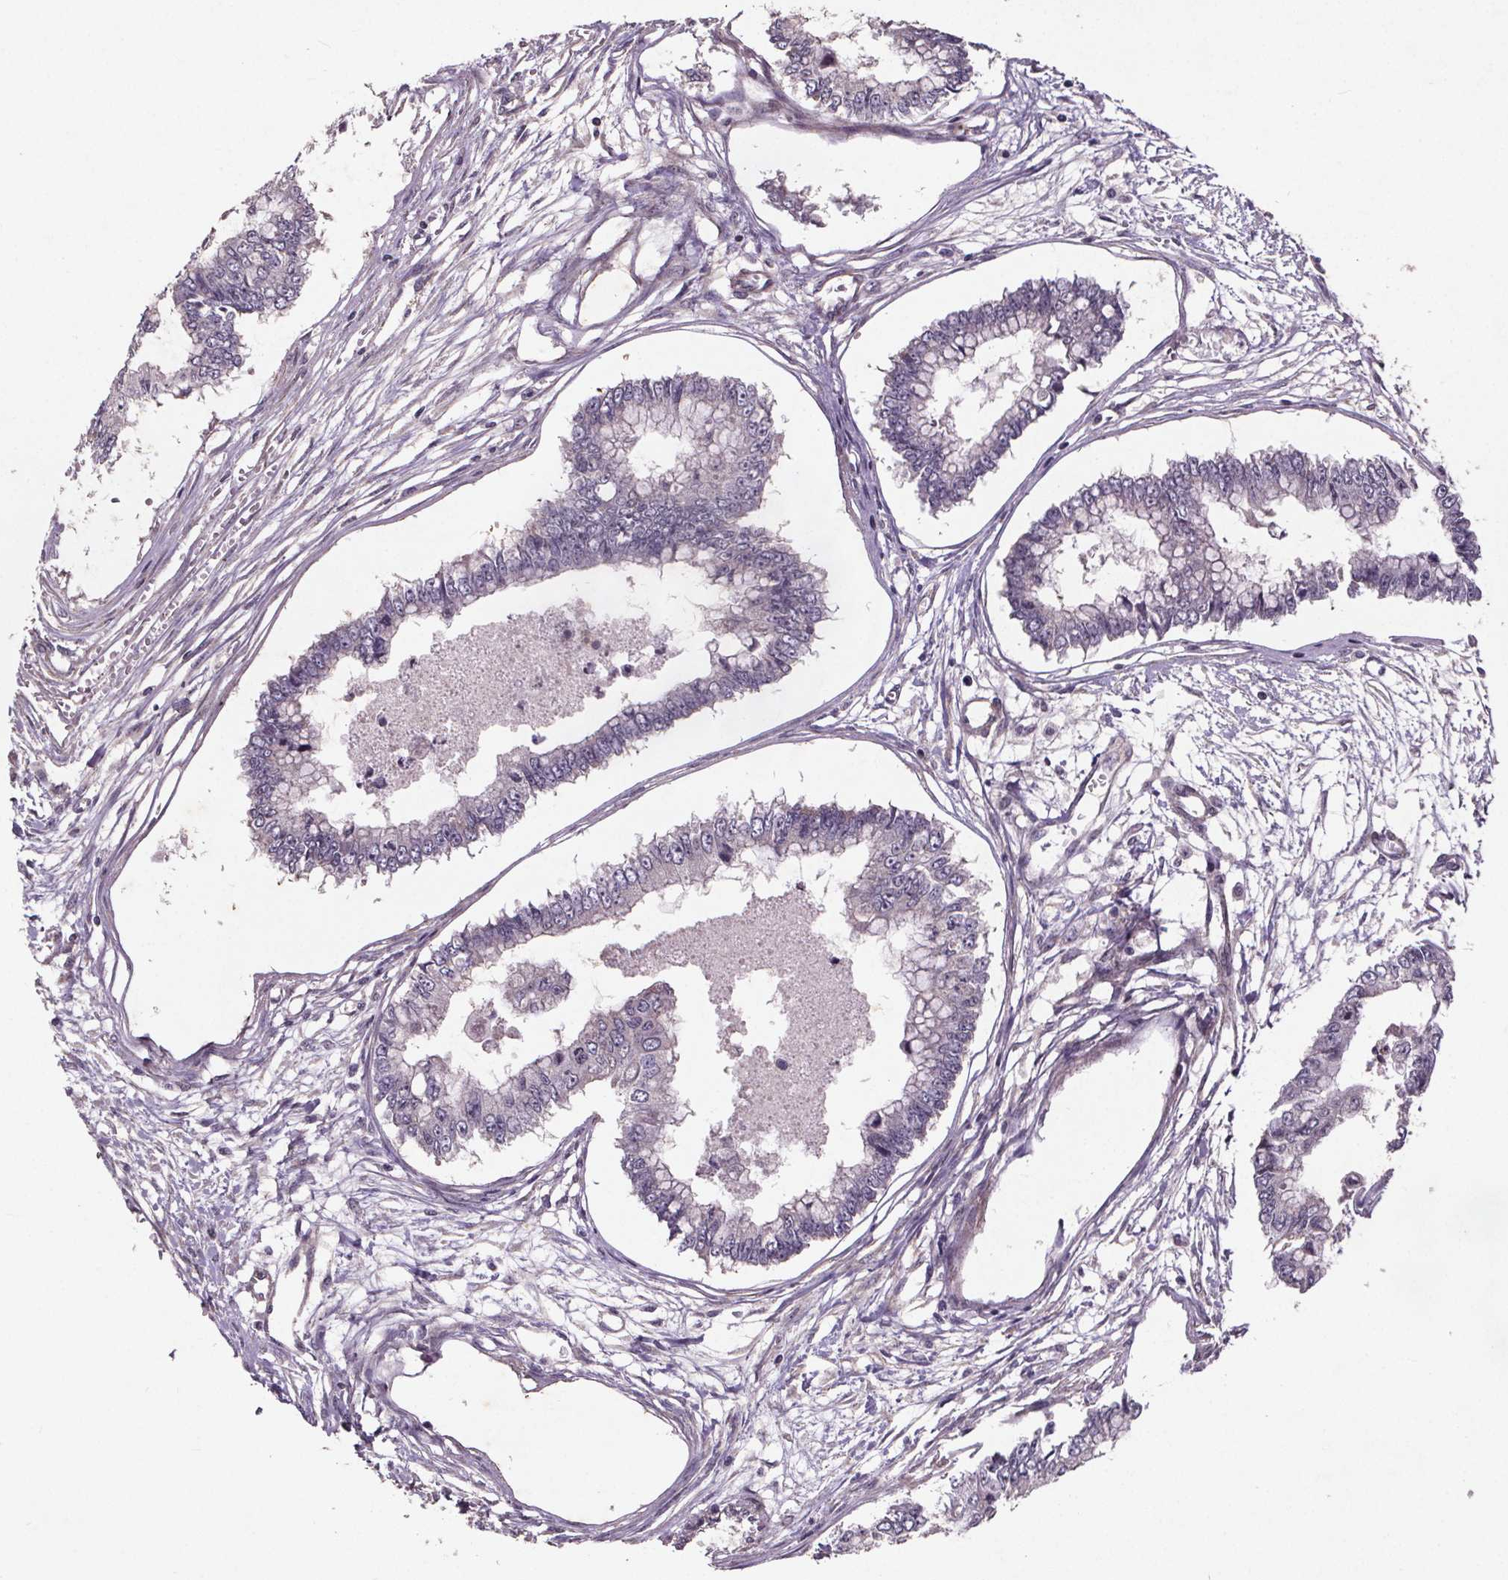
{"staining": {"intensity": "negative", "quantity": "none", "location": "none"}, "tissue": "ovarian cancer", "cell_type": "Tumor cells", "image_type": "cancer", "snomed": [{"axis": "morphology", "description": "Cystadenocarcinoma, mucinous, NOS"}, {"axis": "topography", "description": "Ovary"}], "caption": "Immunohistochemical staining of human ovarian cancer (mucinous cystadenocarcinoma) shows no significant staining in tumor cells. Nuclei are stained in blue.", "gene": "STRN3", "patient": {"sex": "female", "age": 72}}